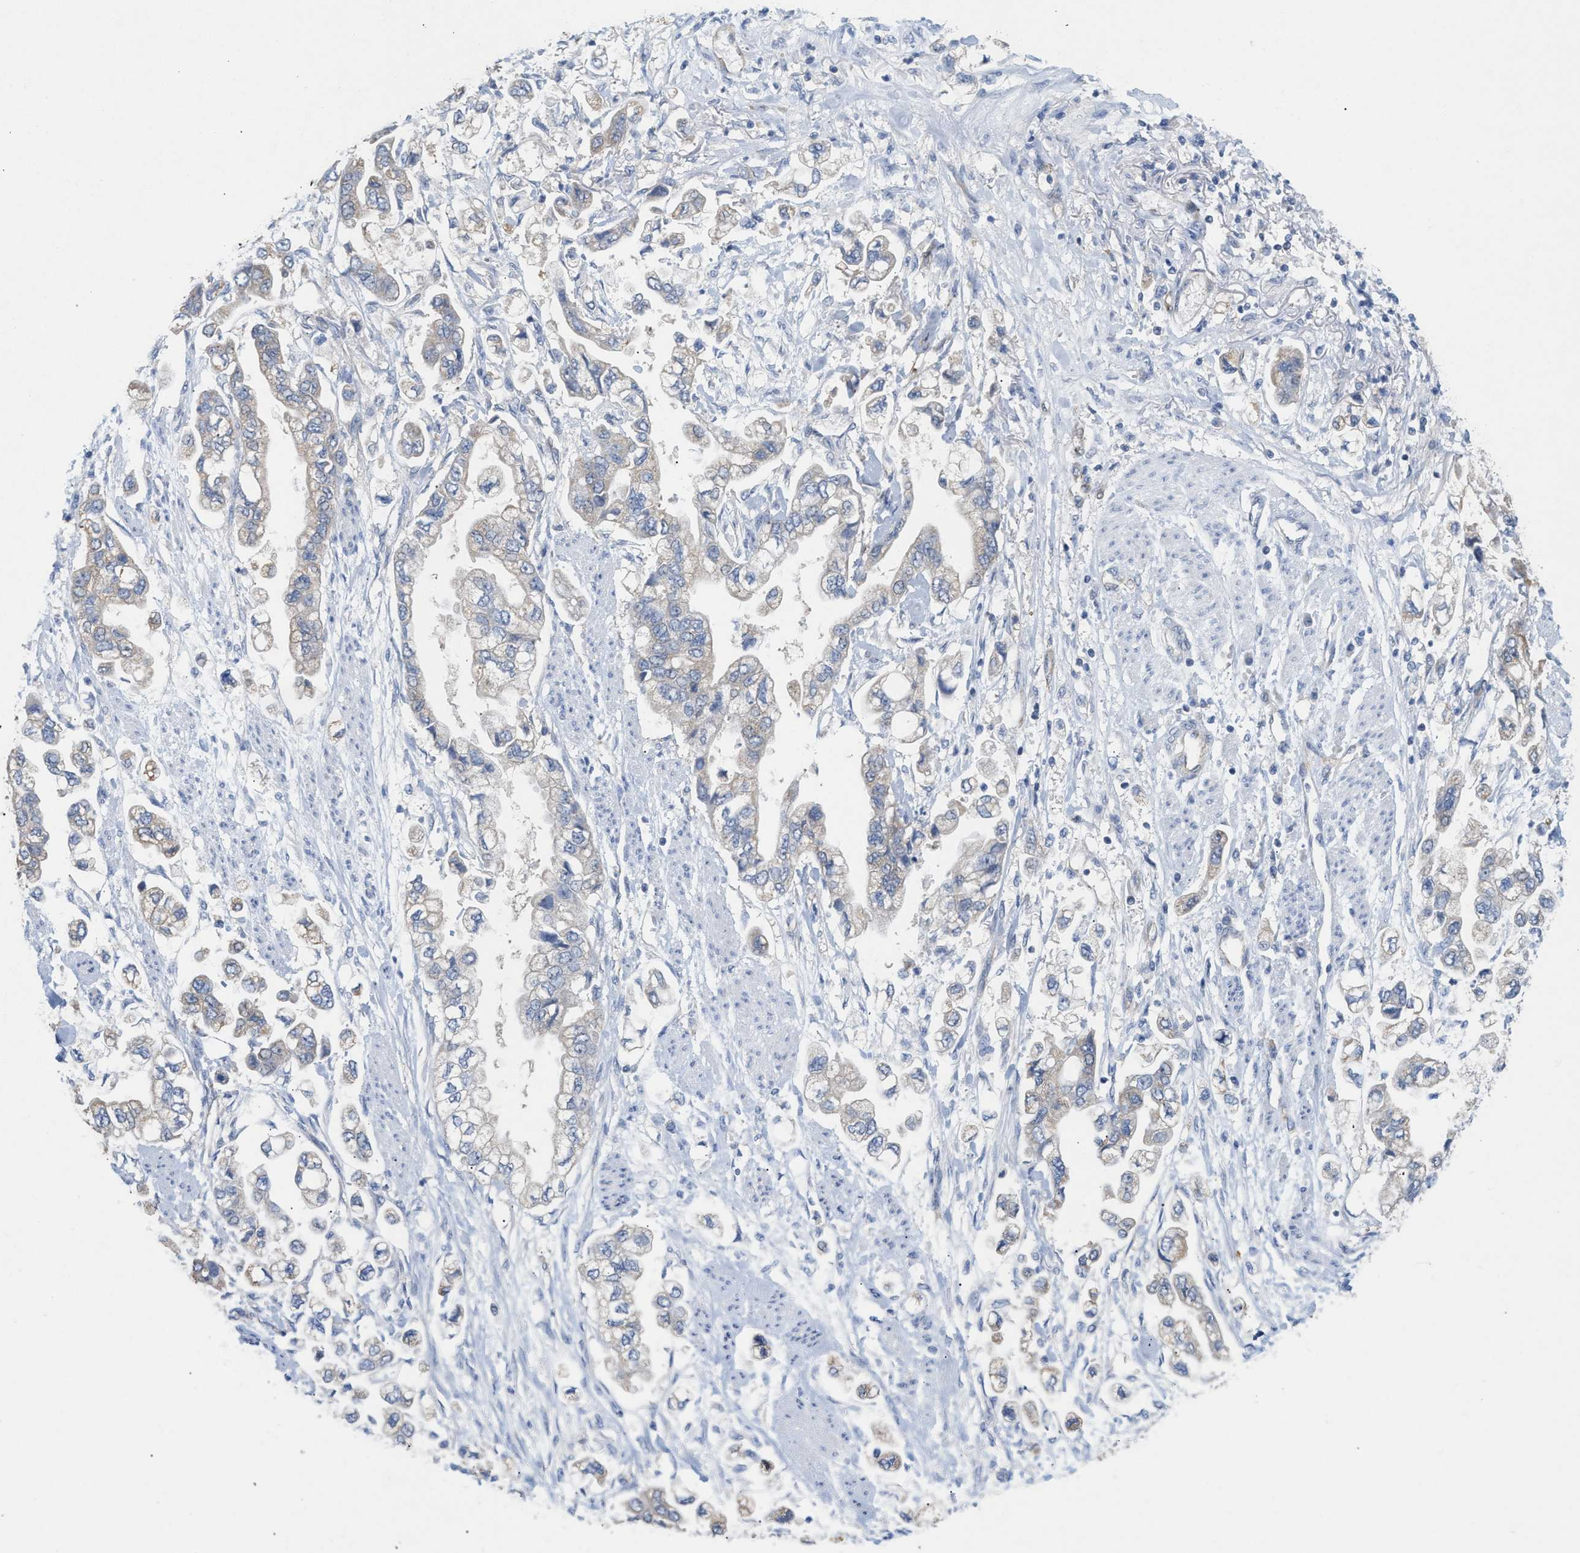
{"staining": {"intensity": "negative", "quantity": "none", "location": "none"}, "tissue": "stomach cancer", "cell_type": "Tumor cells", "image_type": "cancer", "snomed": [{"axis": "morphology", "description": "Normal tissue, NOS"}, {"axis": "morphology", "description": "Adenocarcinoma, NOS"}, {"axis": "topography", "description": "Stomach"}], "caption": "Tumor cells show no significant protein expression in adenocarcinoma (stomach).", "gene": "UBAP2", "patient": {"sex": "male", "age": 62}}